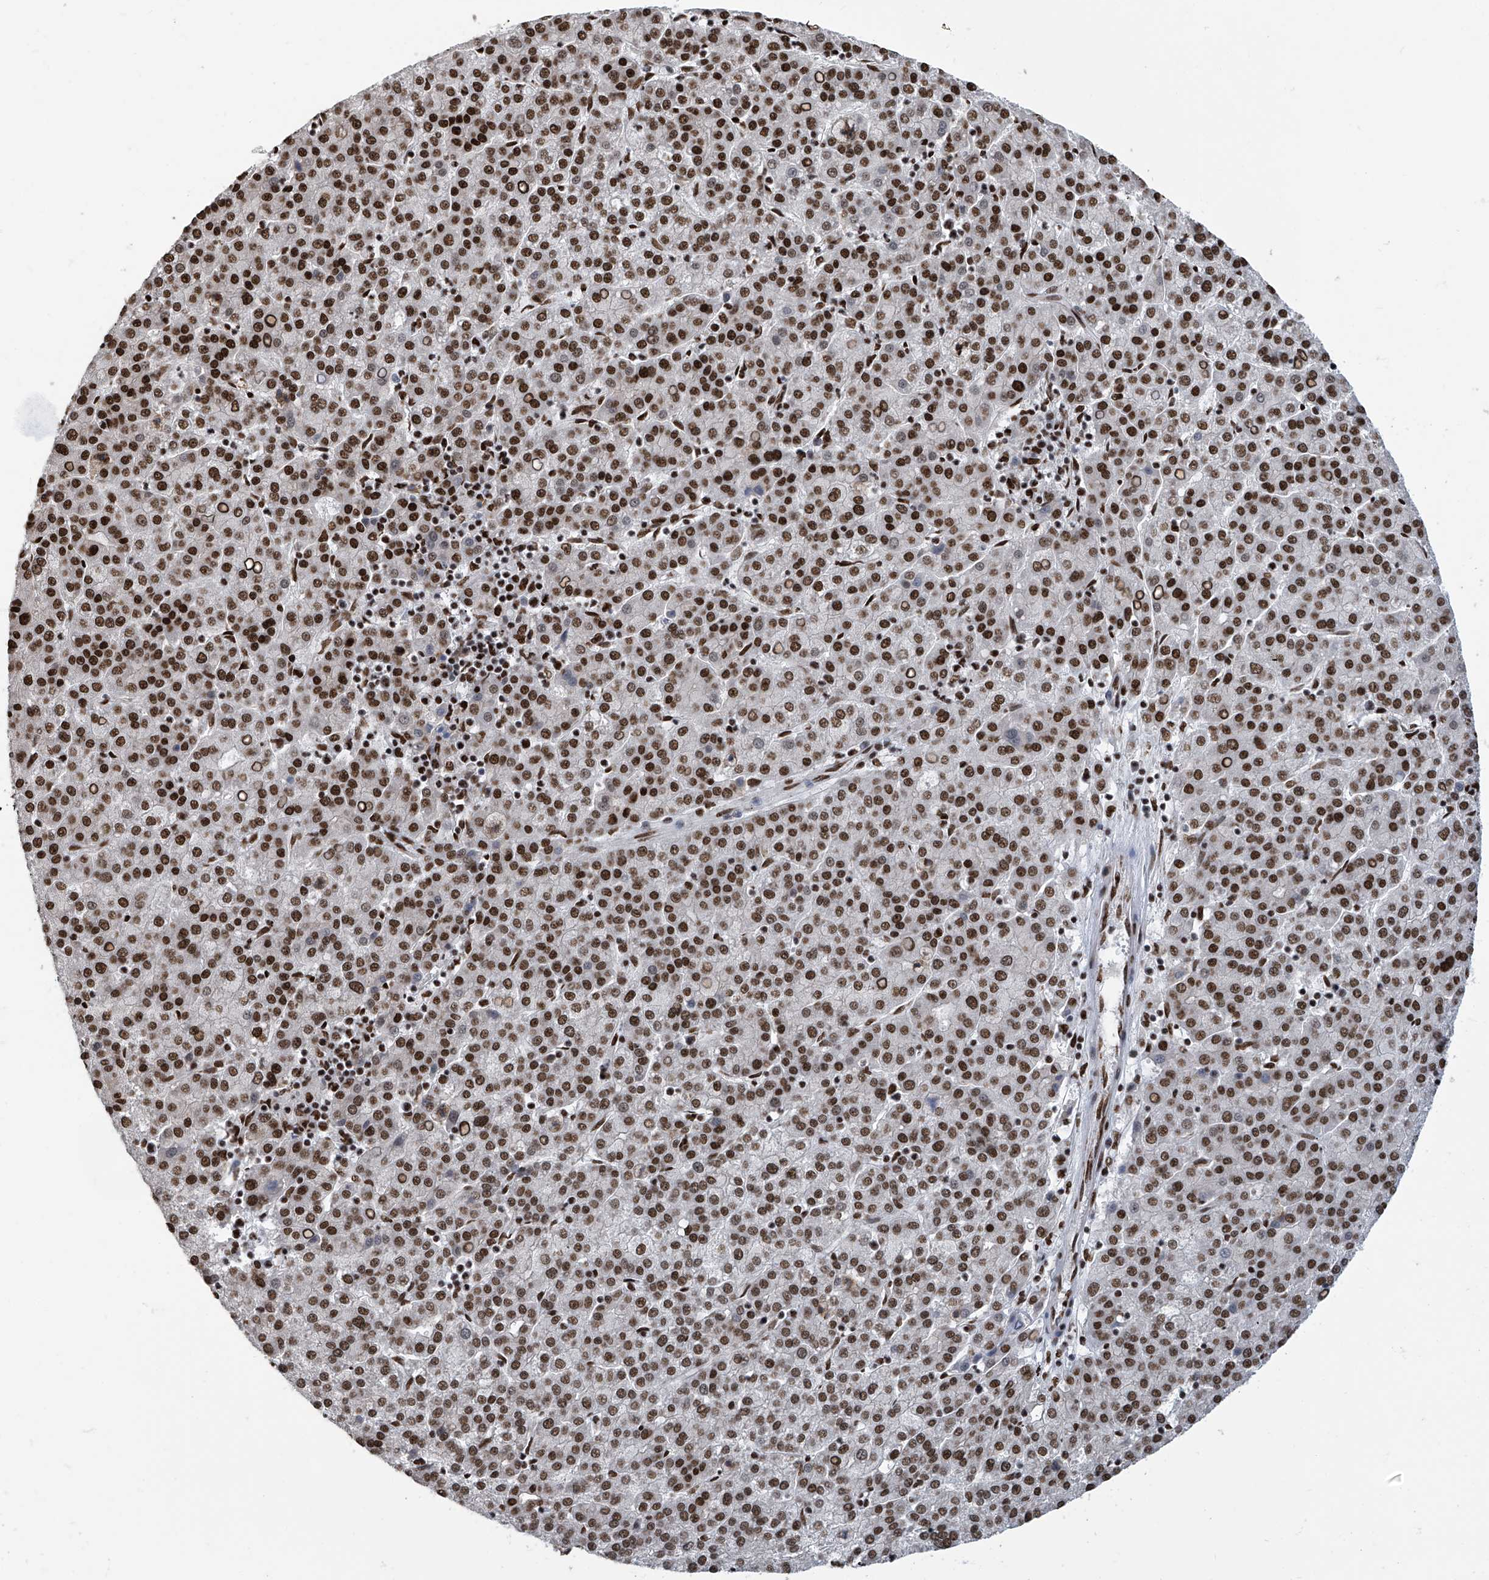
{"staining": {"intensity": "strong", "quantity": ">75%", "location": "nuclear"}, "tissue": "liver cancer", "cell_type": "Tumor cells", "image_type": "cancer", "snomed": [{"axis": "morphology", "description": "Carcinoma, Hepatocellular, NOS"}, {"axis": "topography", "description": "Liver"}], "caption": "Protein expression analysis of hepatocellular carcinoma (liver) displays strong nuclear positivity in approximately >75% of tumor cells.", "gene": "APLF", "patient": {"sex": "female", "age": 58}}